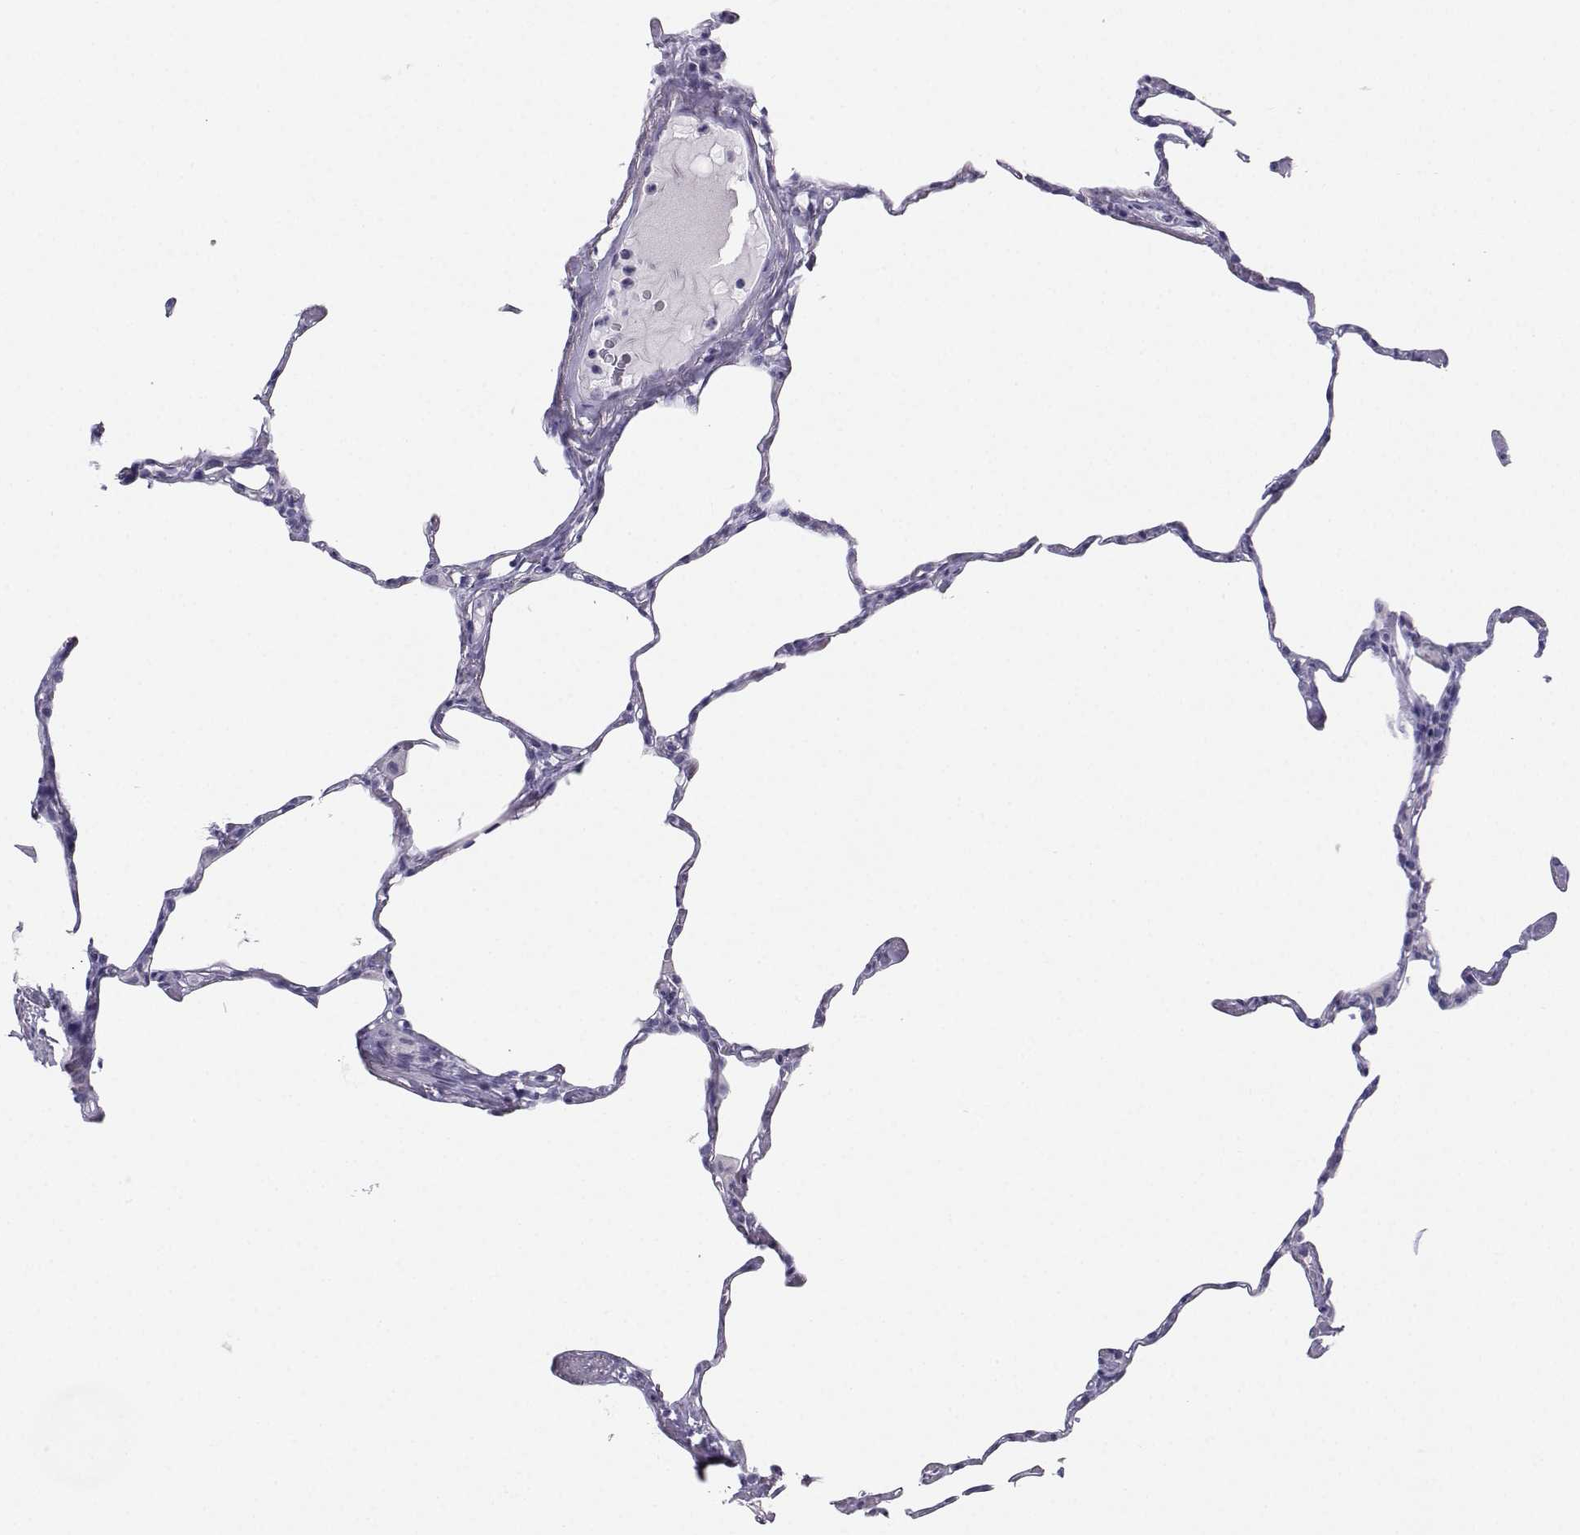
{"staining": {"intensity": "negative", "quantity": "none", "location": "none"}, "tissue": "lung", "cell_type": "Alveolar cells", "image_type": "normal", "snomed": [{"axis": "morphology", "description": "Normal tissue, NOS"}, {"axis": "topography", "description": "Lung"}], "caption": "An image of lung stained for a protein reveals no brown staining in alveolar cells.", "gene": "SST", "patient": {"sex": "male", "age": 65}}